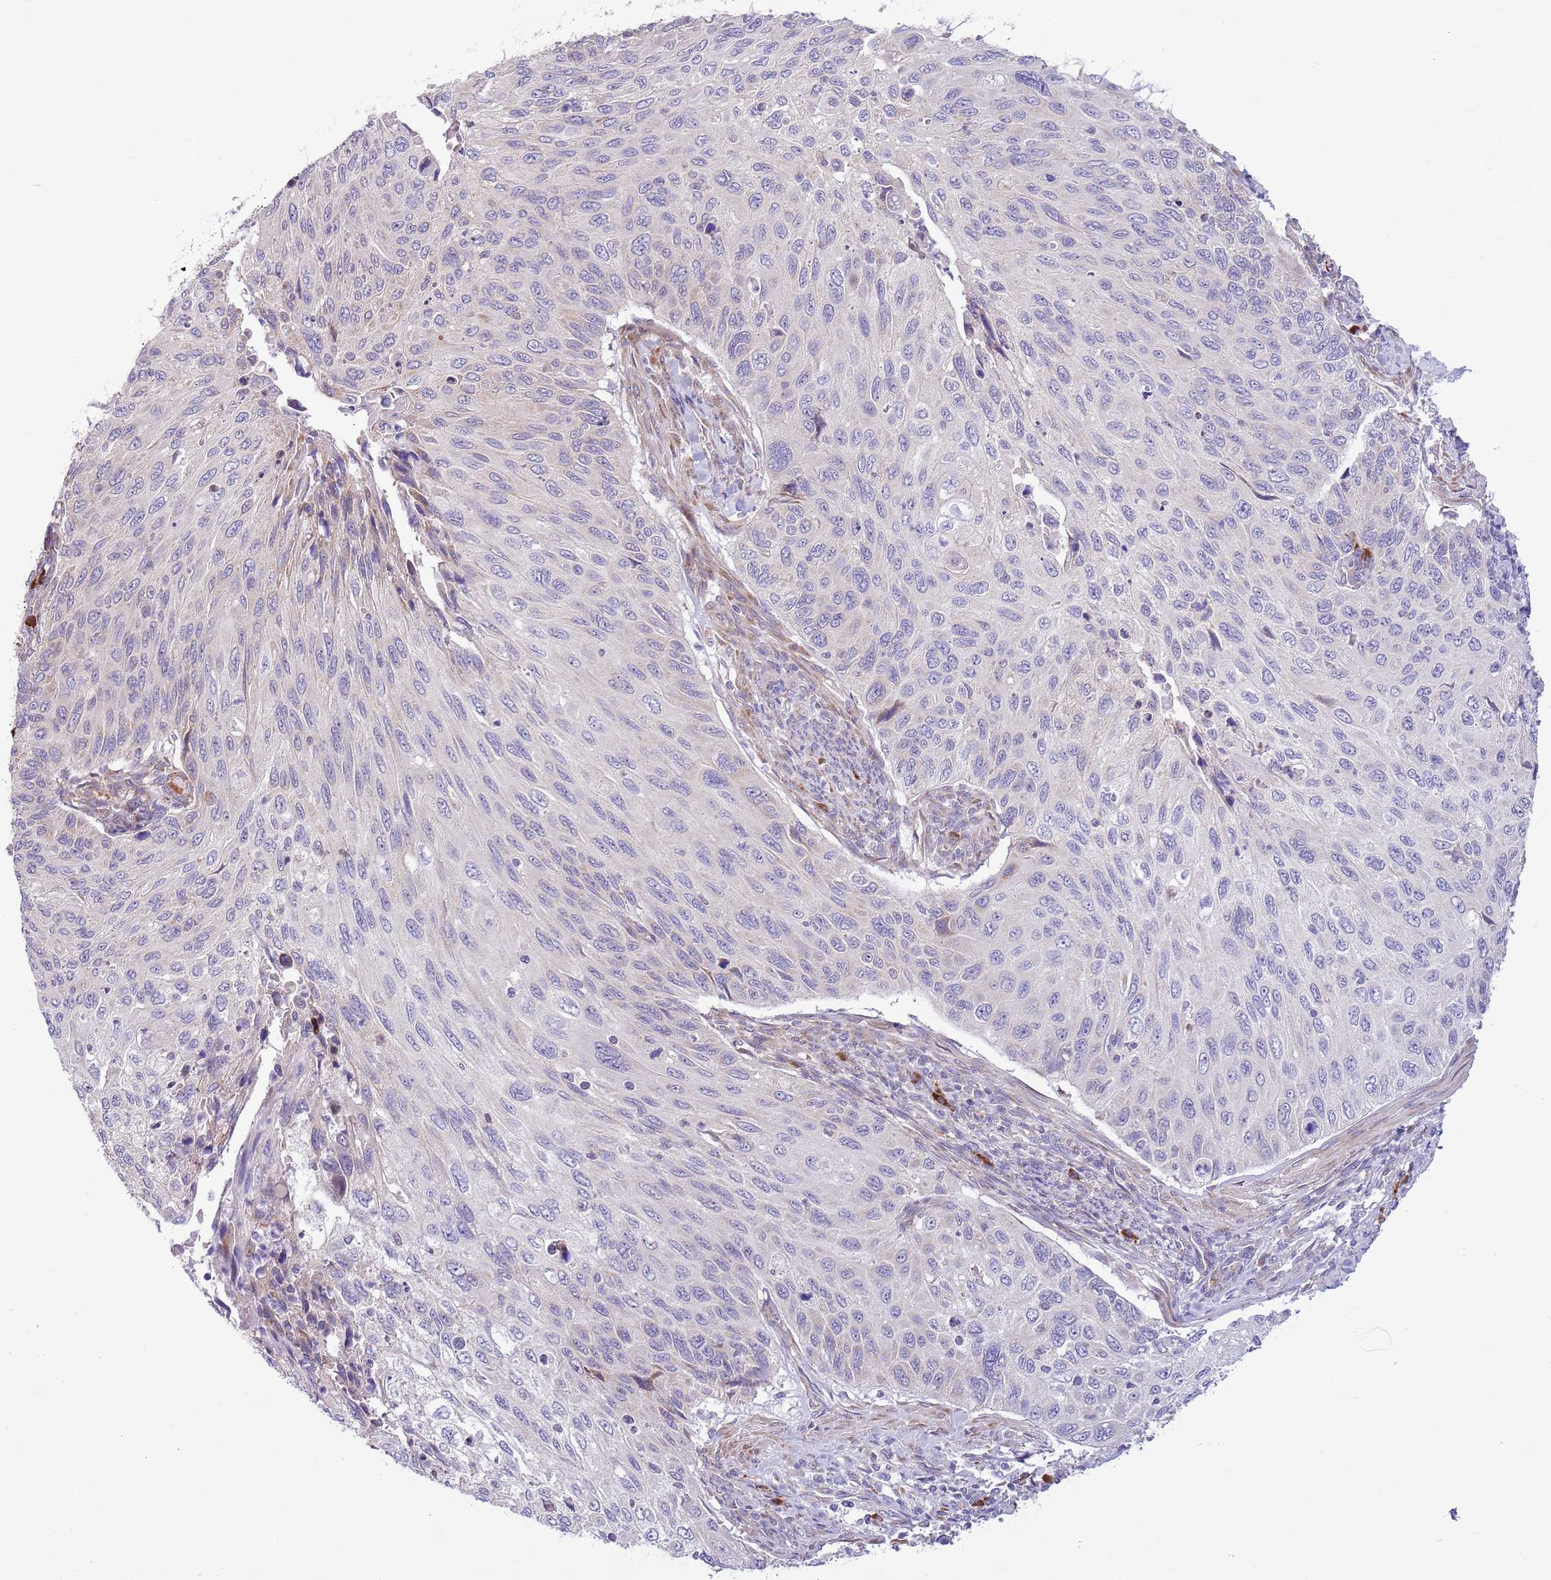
{"staining": {"intensity": "negative", "quantity": "none", "location": "none"}, "tissue": "cervical cancer", "cell_type": "Tumor cells", "image_type": "cancer", "snomed": [{"axis": "morphology", "description": "Squamous cell carcinoma, NOS"}, {"axis": "topography", "description": "Cervix"}], "caption": "Histopathology image shows no protein positivity in tumor cells of squamous cell carcinoma (cervical) tissue.", "gene": "DAND5", "patient": {"sex": "female", "age": 70}}